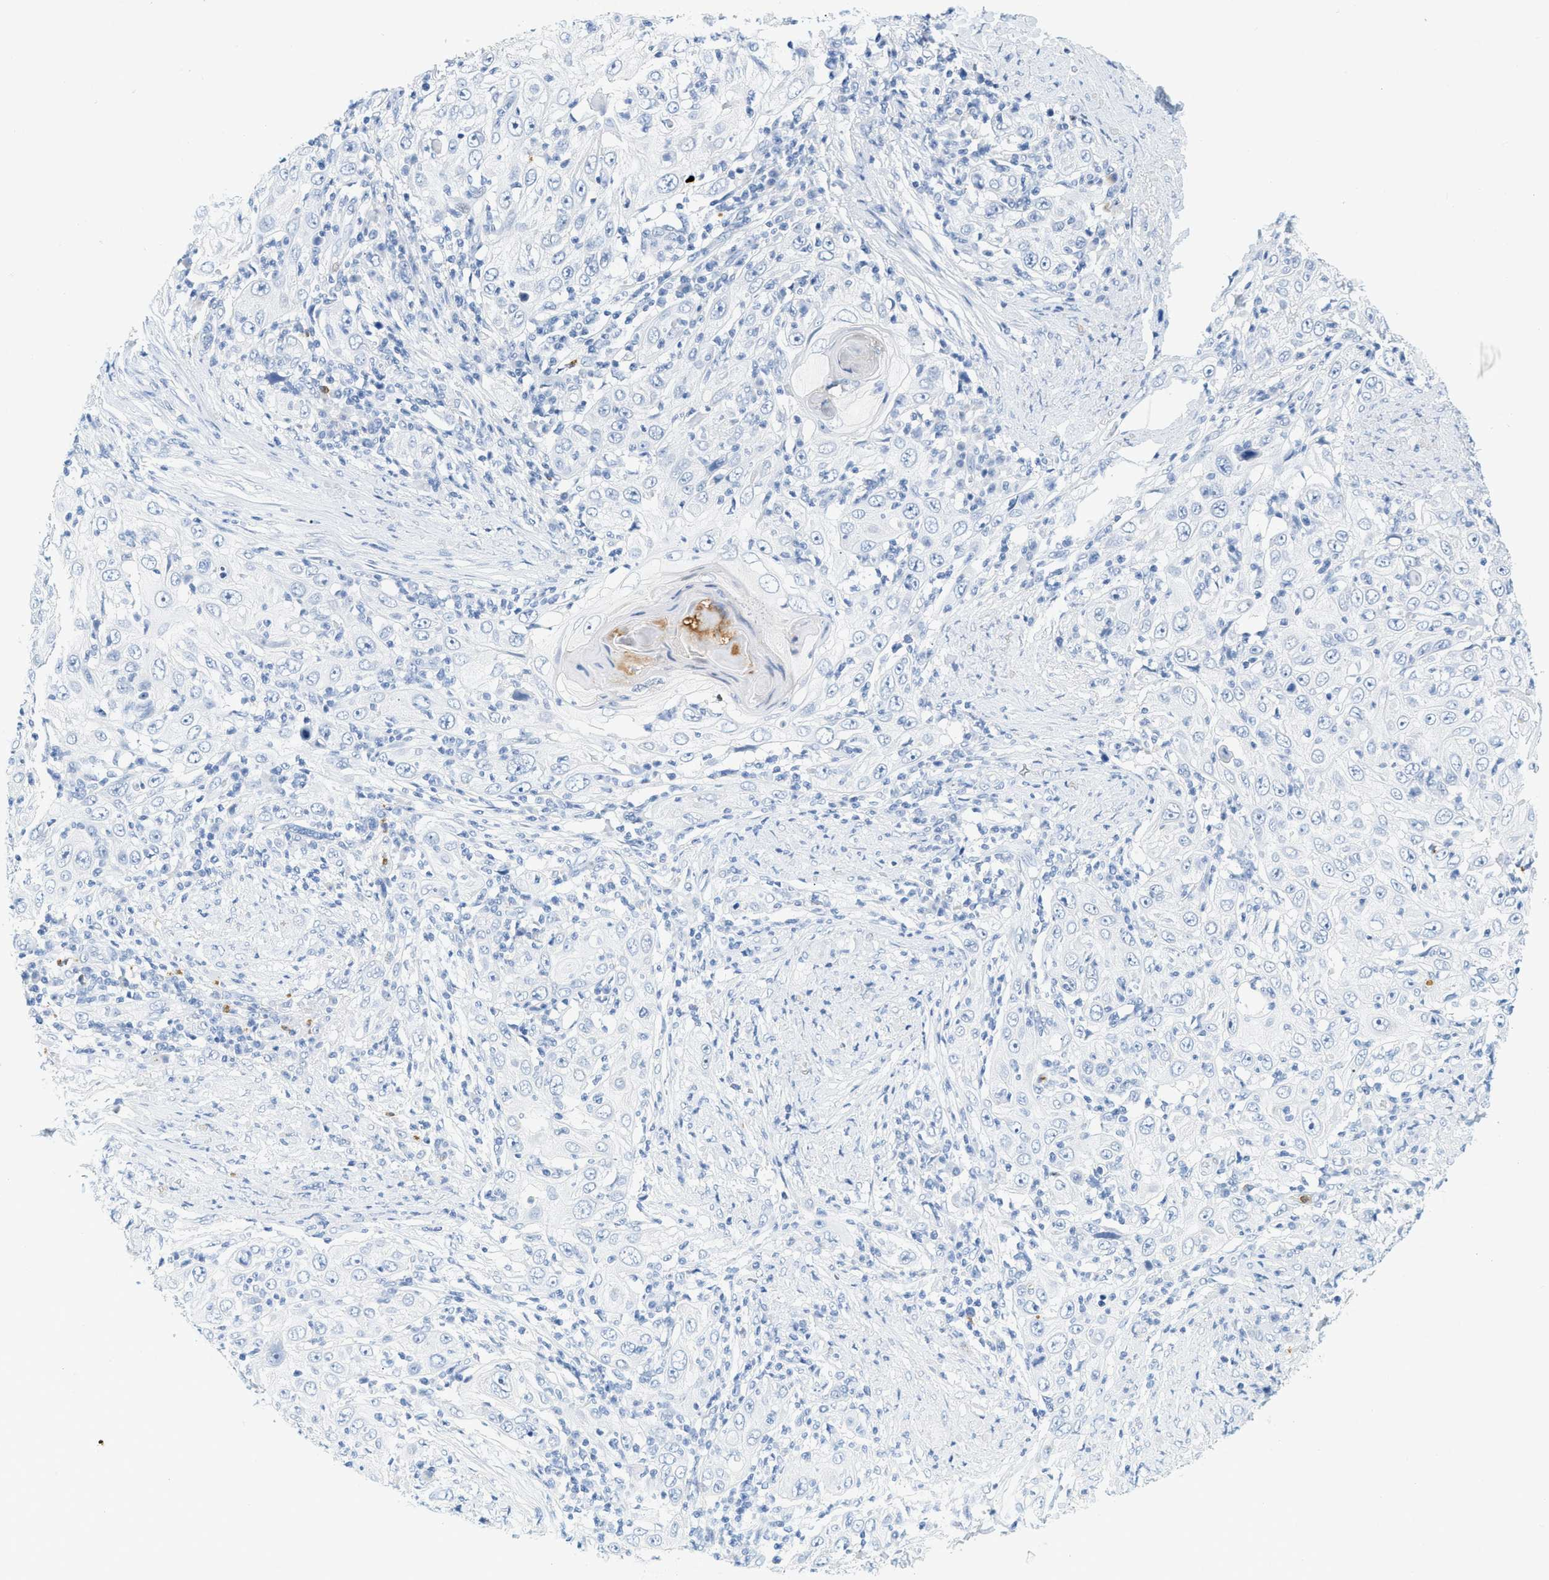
{"staining": {"intensity": "negative", "quantity": "none", "location": "none"}, "tissue": "skin cancer", "cell_type": "Tumor cells", "image_type": "cancer", "snomed": [{"axis": "morphology", "description": "Squamous cell carcinoma, NOS"}, {"axis": "topography", "description": "Skin"}], "caption": "Immunohistochemistry (IHC) of skin squamous cell carcinoma reveals no positivity in tumor cells.", "gene": "LCN2", "patient": {"sex": "female", "age": 88}}